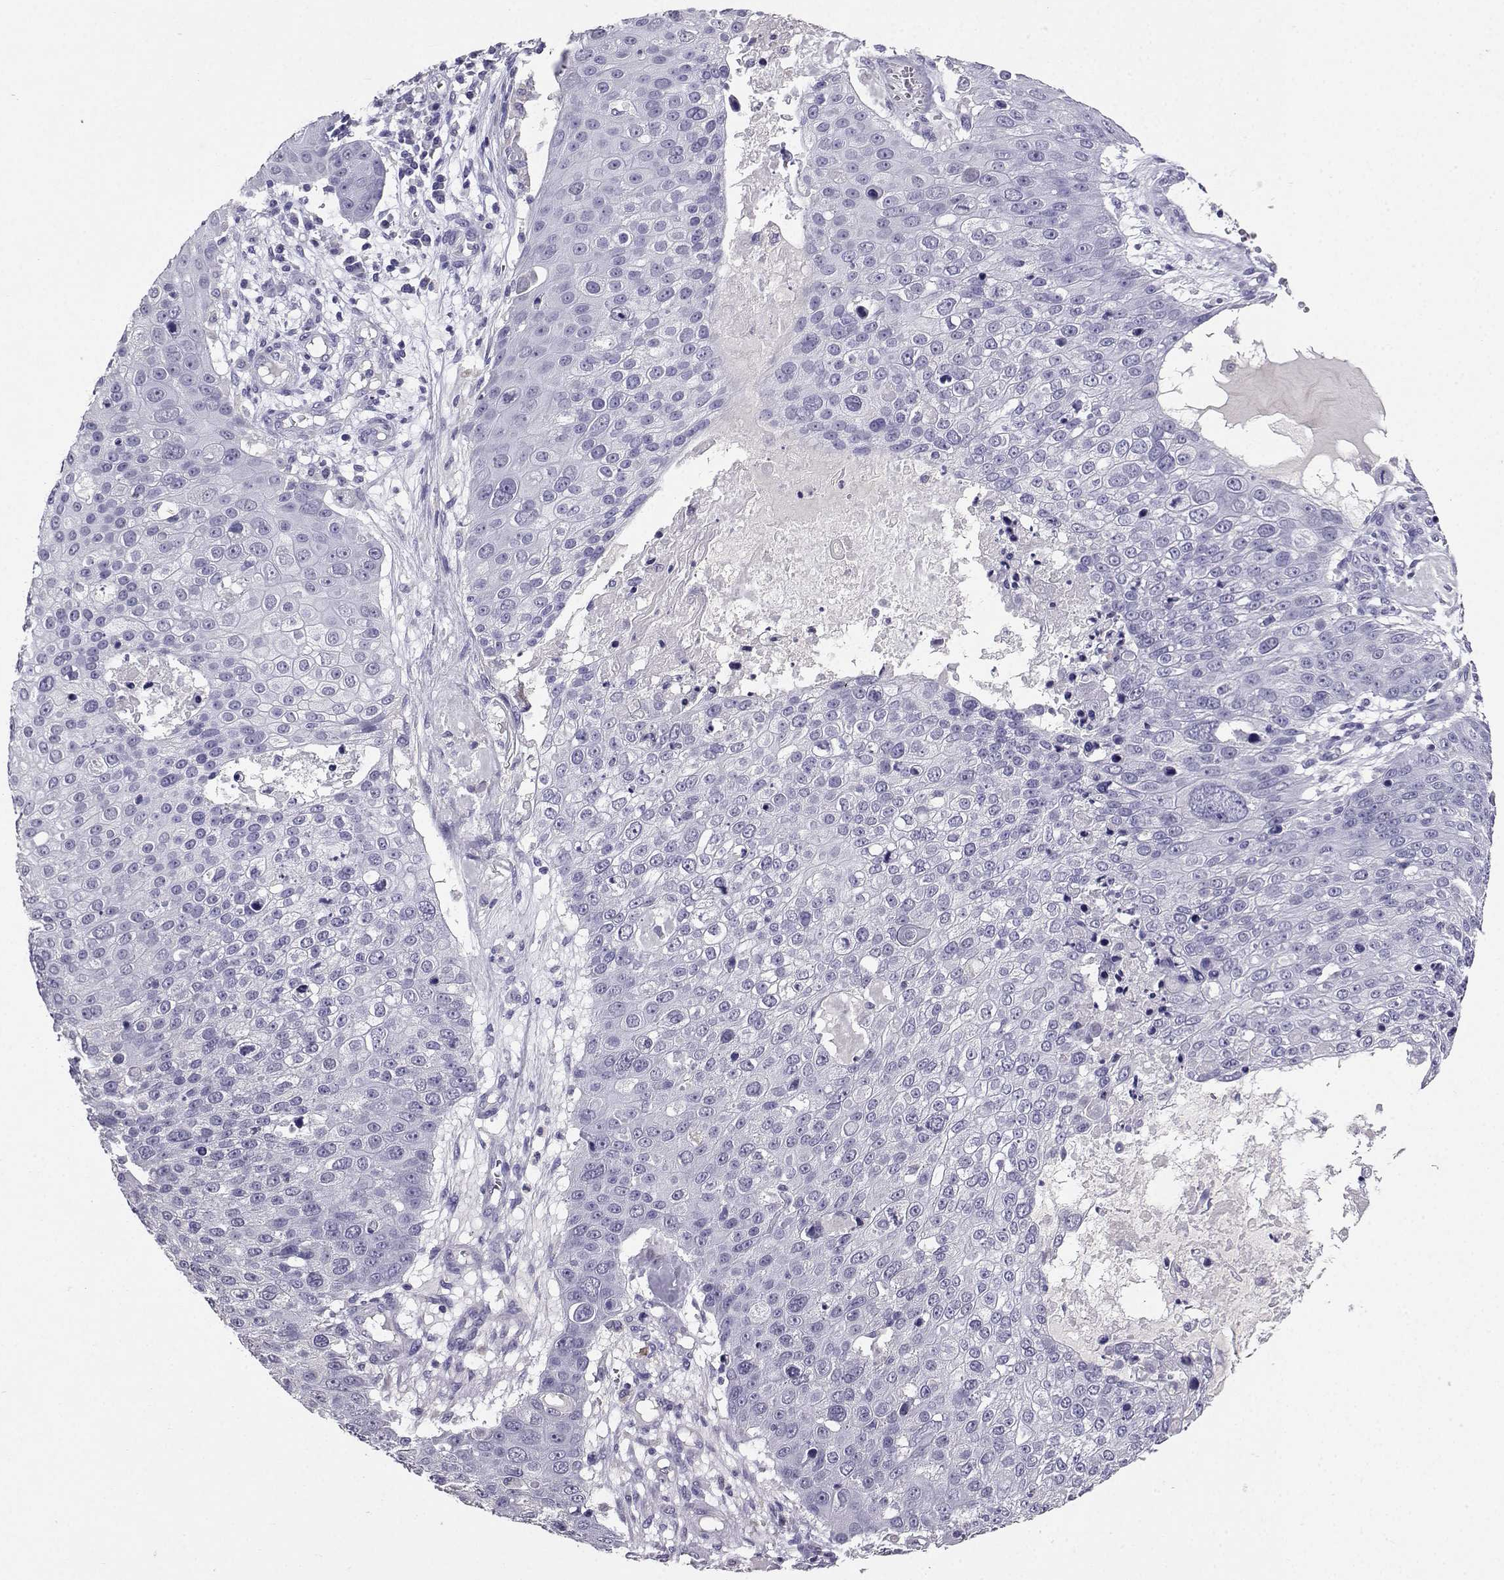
{"staining": {"intensity": "negative", "quantity": "none", "location": "none"}, "tissue": "skin cancer", "cell_type": "Tumor cells", "image_type": "cancer", "snomed": [{"axis": "morphology", "description": "Squamous cell carcinoma, NOS"}, {"axis": "topography", "description": "Skin"}], "caption": "High magnification brightfield microscopy of squamous cell carcinoma (skin) stained with DAB (3,3'-diaminobenzidine) (brown) and counterstained with hematoxylin (blue): tumor cells show no significant positivity.", "gene": "SPAG11B", "patient": {"sex": "male", "age": 71}}